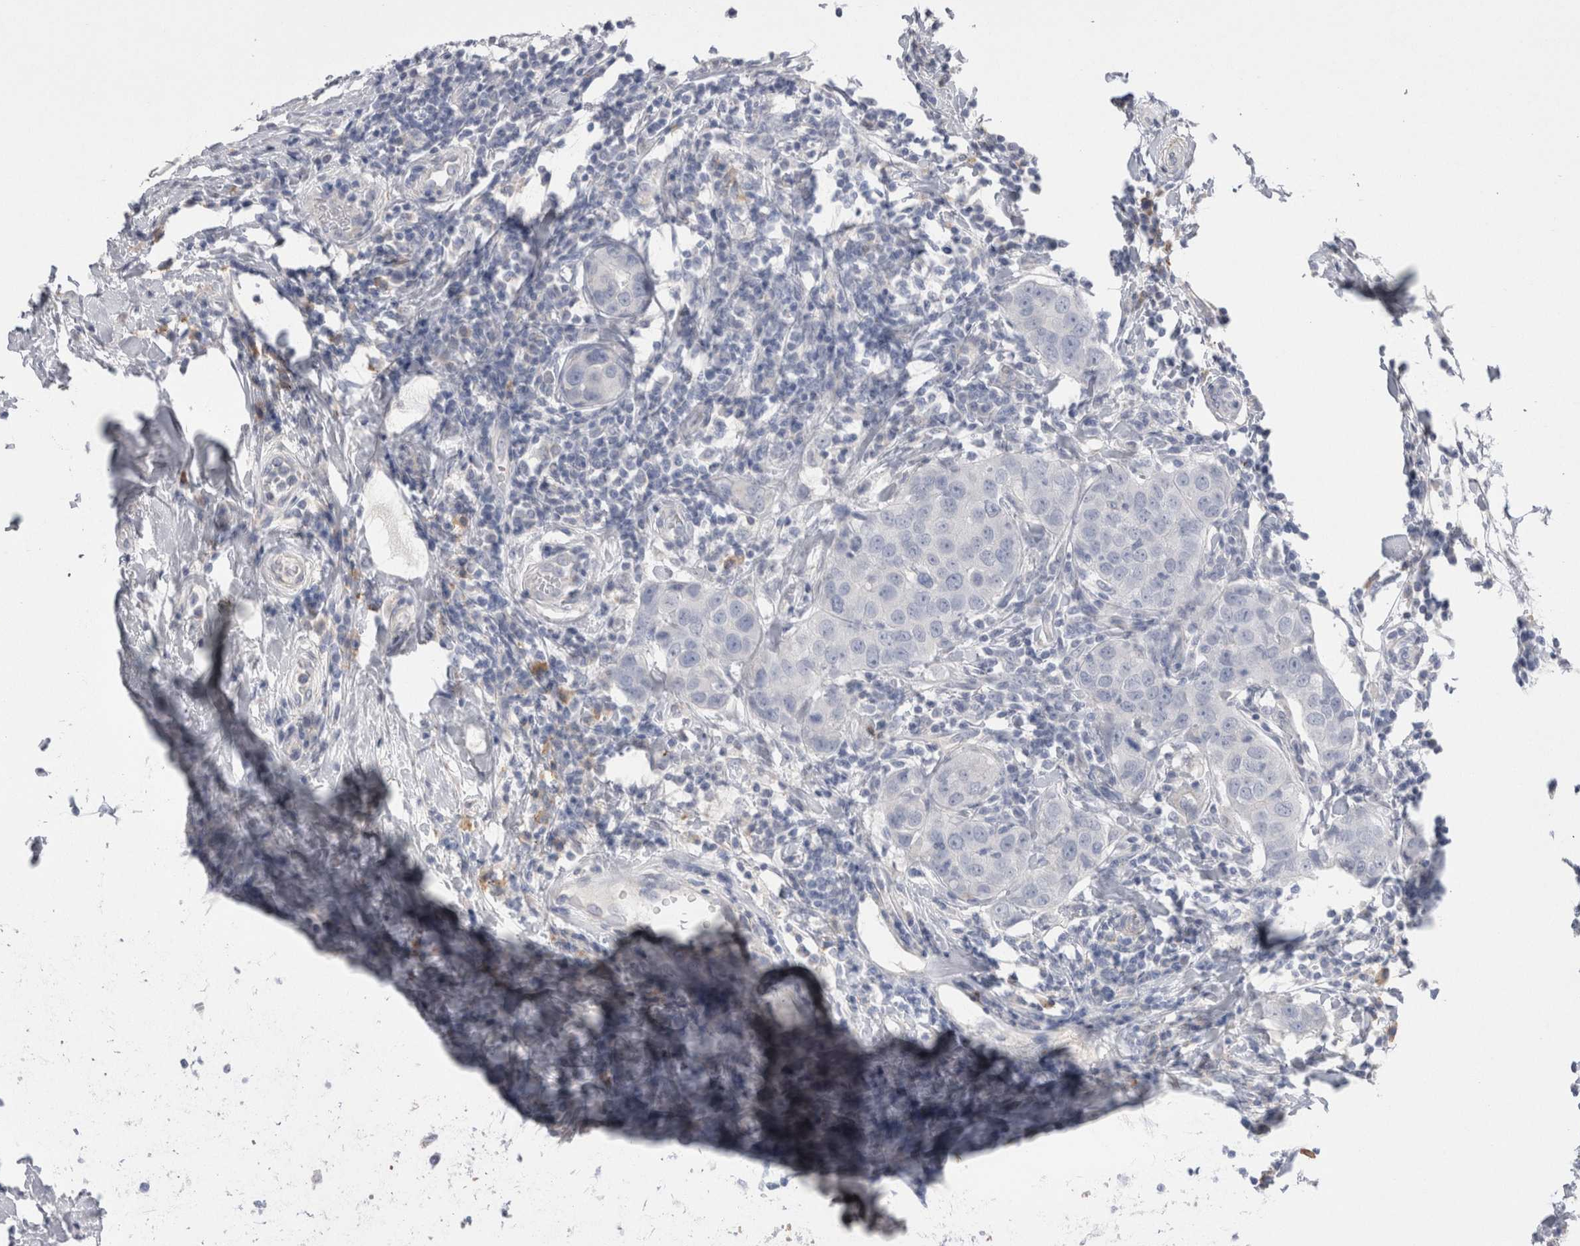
{"staining": {"intensity": "negative", "quantity": "none", "location": "none"}, "tissue": "breast cancer", "cell_type": "Tumor cells", "image_type": "cancer", "snomed": [{"axis": "morphology", "description": "Duct carcinoma"}, {"axis": "topography", "description": "Breast"}], "caption": "This is an immunohistochemistry (IHC) histopathology image of breast cancer. There is no staining in tumor cells.", "gene": "EPDR1", "patient": {"sex": "female", "age": 27}}